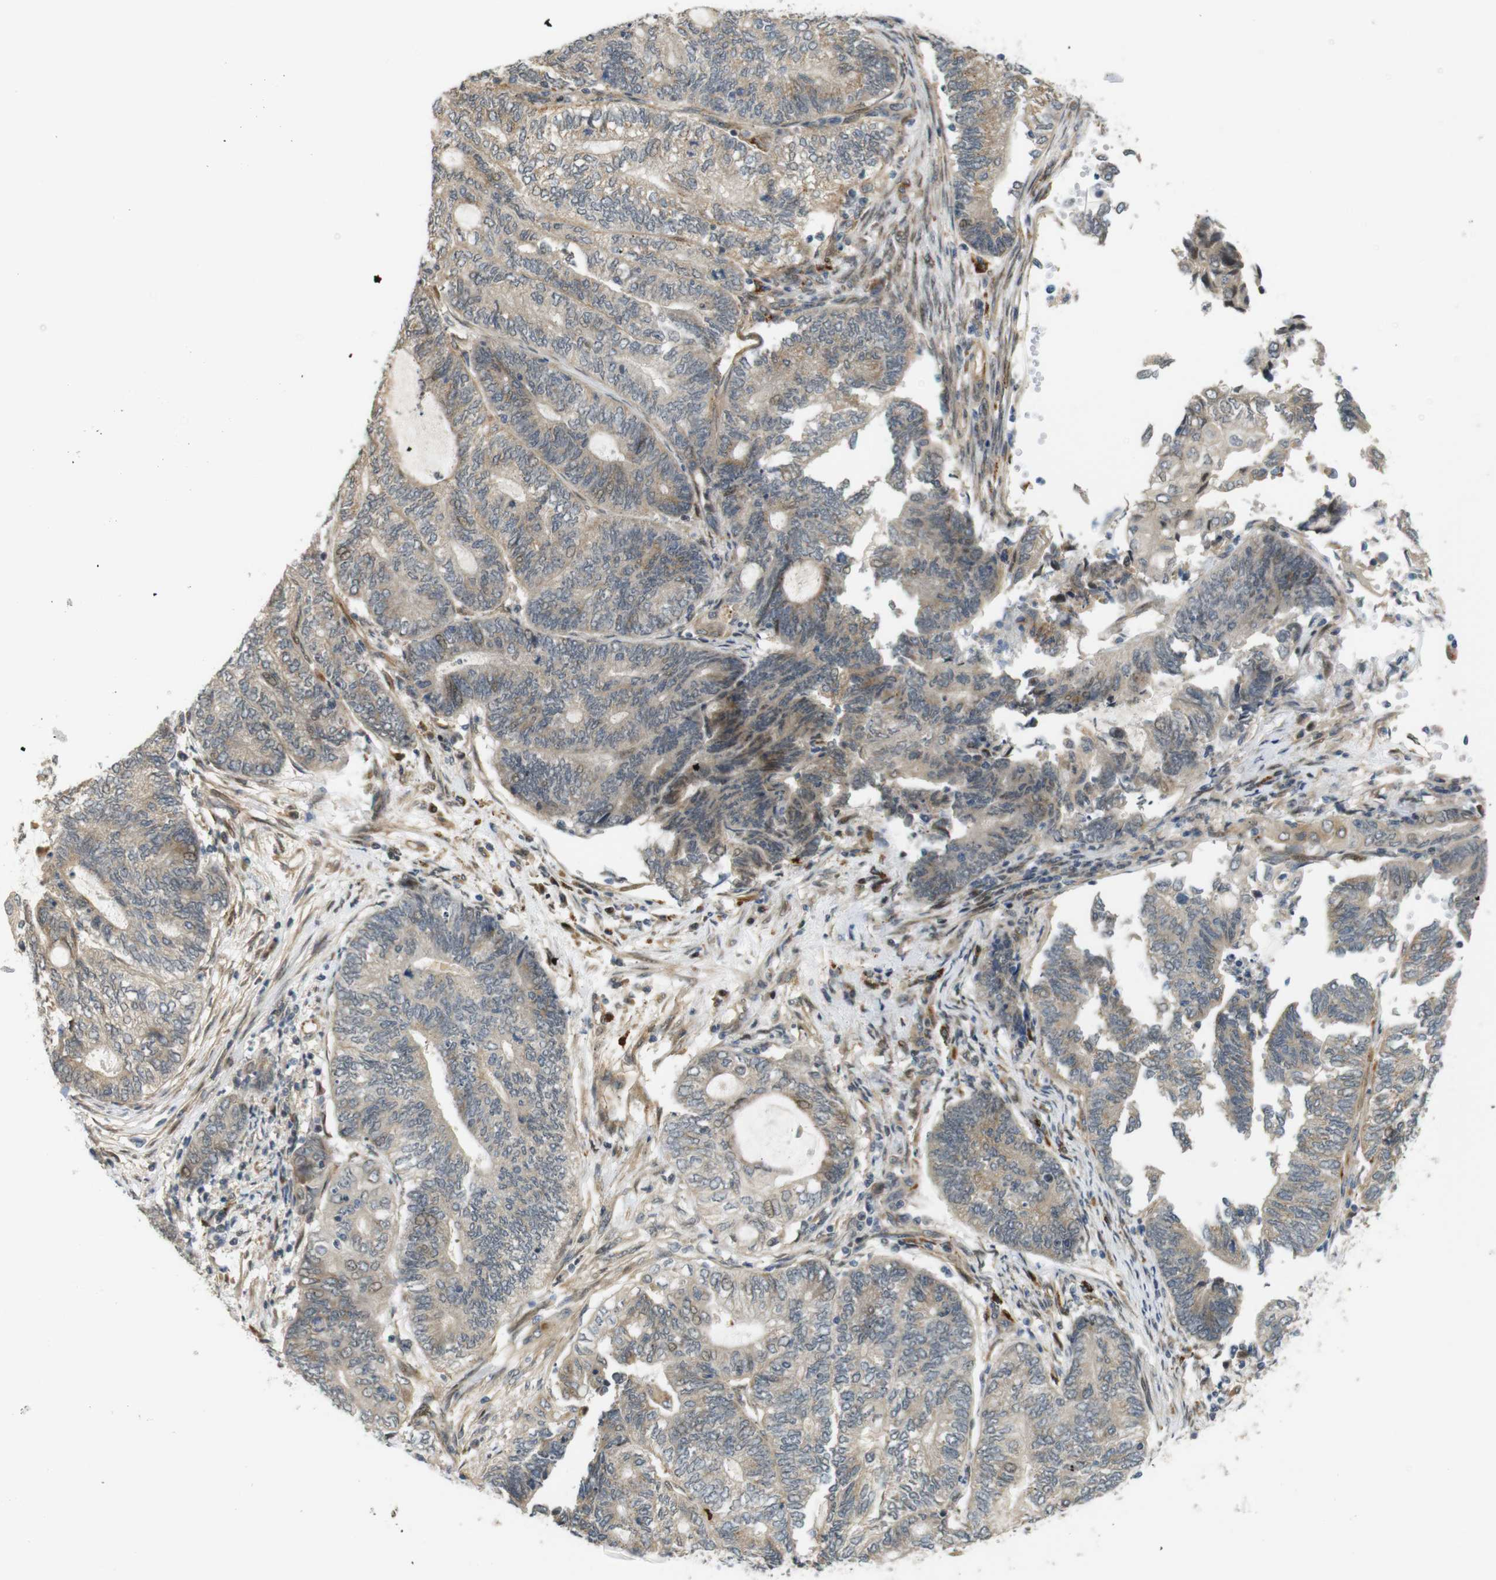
{"staining": {"intensity": "weak", "quantity": "25%-75%", "location": "cytoplasmic/membranous"}, "tissue": "endometrial cancer", "cell_type": "Tumor cells", "image_type": "cancer", "snomed": [{"axis": "morphology", "description": "Adenocarcinoma, NOS"}, {"axis": "topography", "description": "Uterus"}, {"axis": "topography", "description": "Endometrium"}], "caption": "Immunohistochemical staining of human adenocarcinoma (endometrial) reveals low levels of weak cytoplasmic/membranous protein expression in about 25%-75% of tumor cells.", "gene": "TSPAN9", "patient": {"sex": "female", "age": 70}}